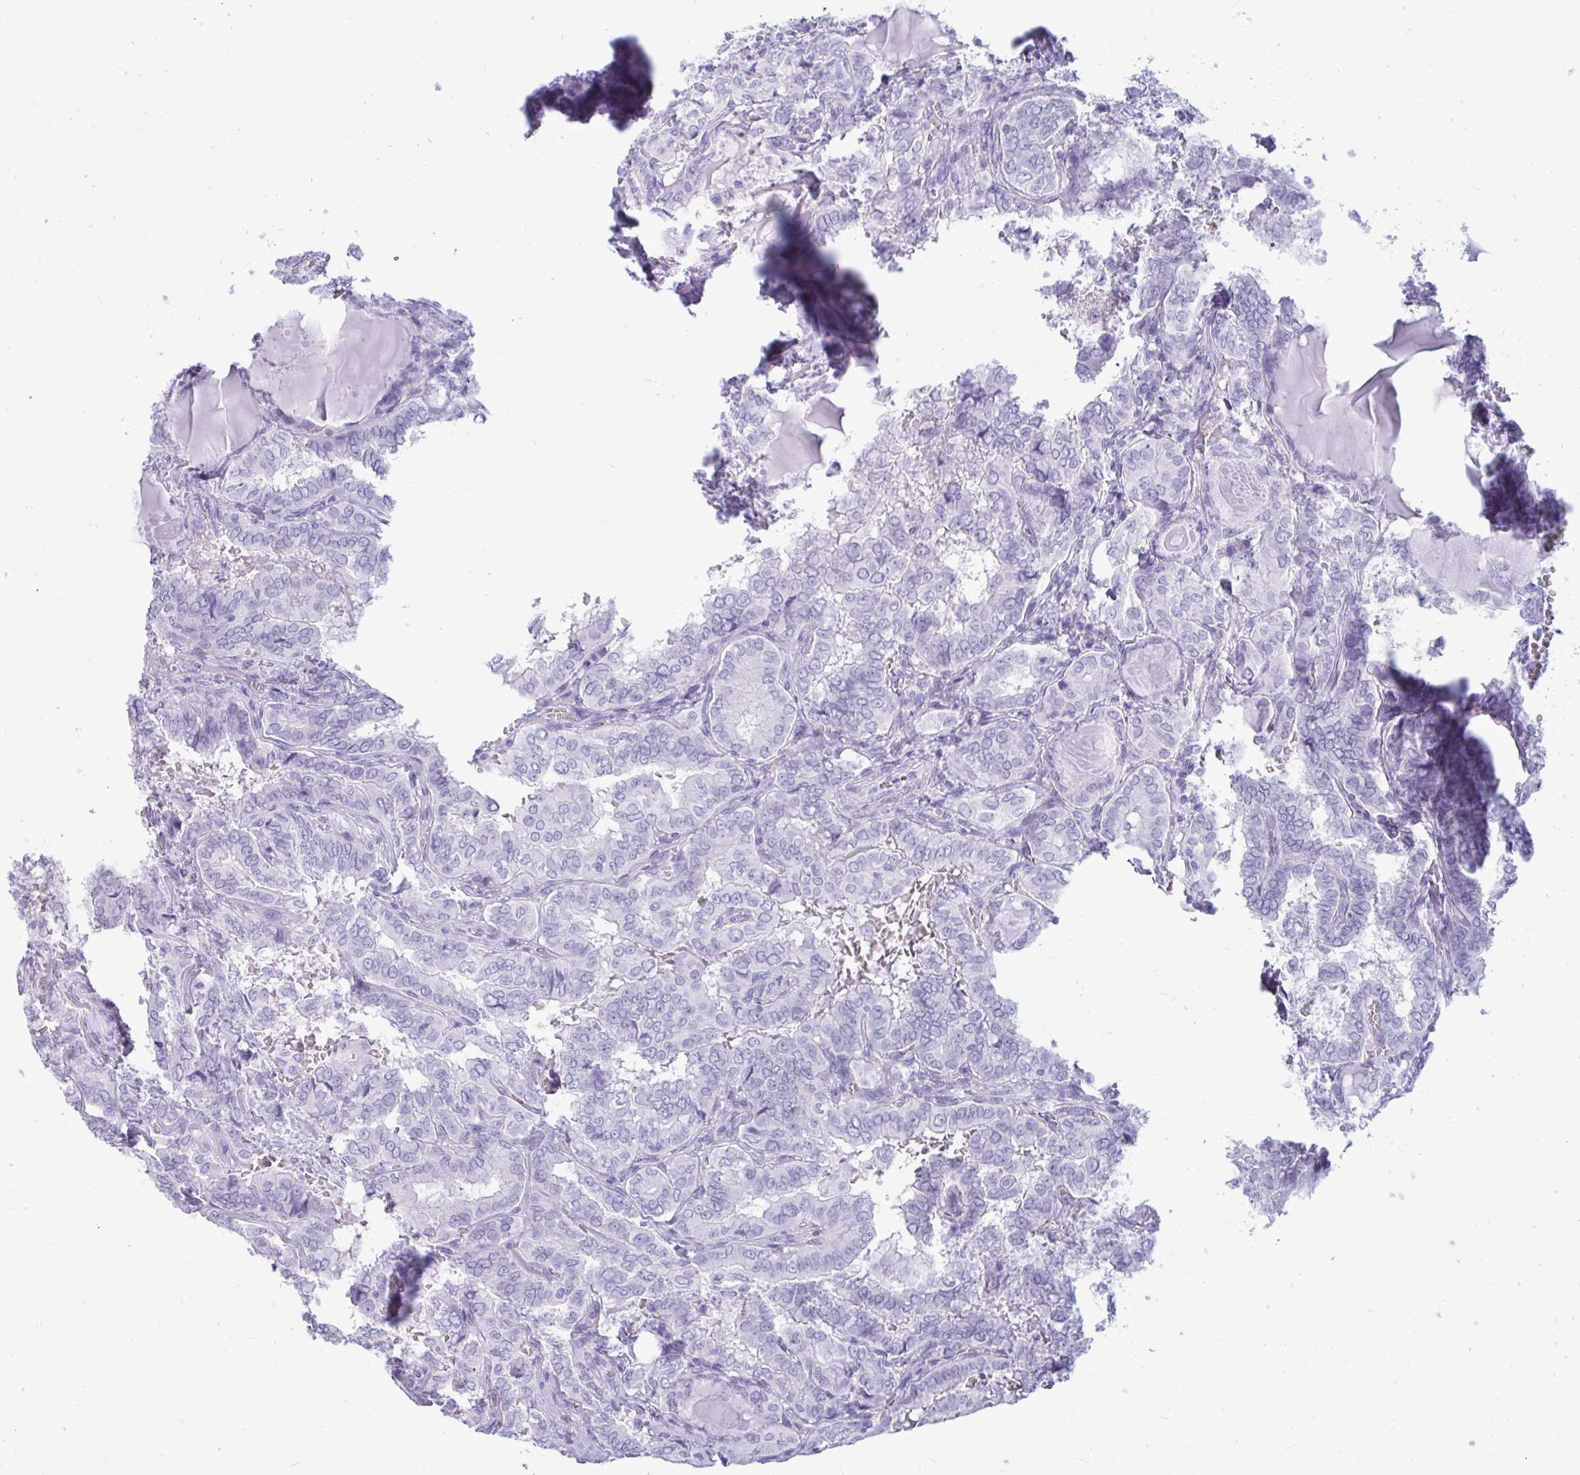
{"staining": {"intensity": "negative", "quantity": "none", "location": "none"}, "tissue": "thyroid cancer", "cell_type": "Tumor cells", "image_type": "cancer", "snomed": [{"axis": "morphology", "description": "Papillary adenocarcinoma, NOS"}, {"axis": "topography", "description": "Thyroid gland"}], "caption": "A histopathology image of papillary adenocarcinoma (thyroid) stained for a protein shows no brown staining in tumor cells.", "gene": "ANKRD60", "patient": {"sex": "female", "age": 46}}